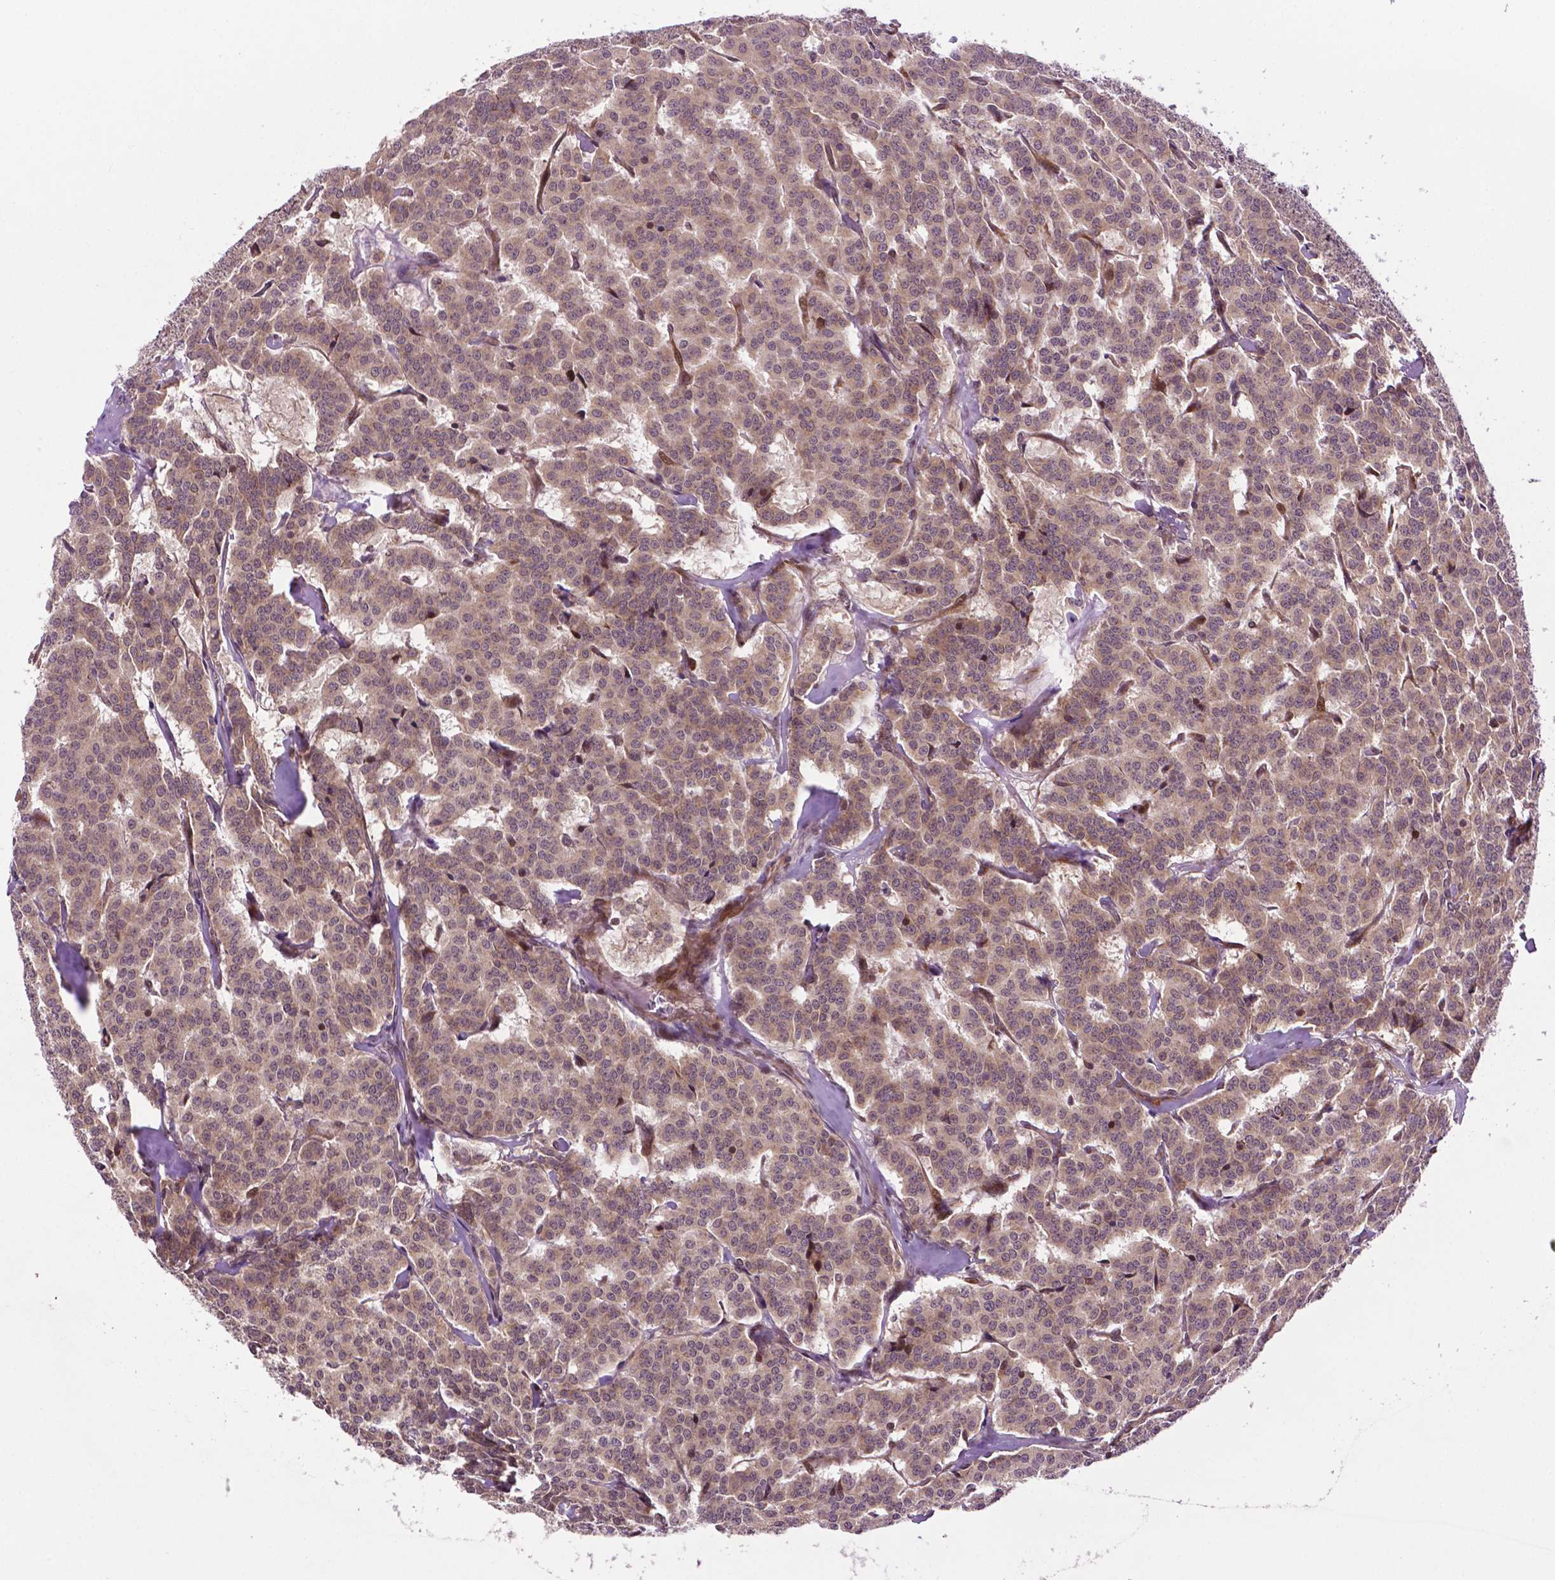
{"staining": {"intensity": "weak", "quantity": ">75%", "location": "cytoplasmic/membranous"}, "tissue": "carcinoid", "cell_type": "Tumor cells", "image_type": "cancer", "snomed": [{"axis": "morphology", "description": "Normal tissue, NOS"}, {"axis": "morphology", "description": "Carcinoid, malignant, NOS"}, {"axis": "topography", "description": "Lung"}], "caption": "There is low levels of weak cytoplasmic/membranous staining in tumor cells of malignant carcinoid, as demonstrated by immunohistochemical staining (brown color).", "gene": "TMX2", "patient": {"sex": "female", "age": 46}}